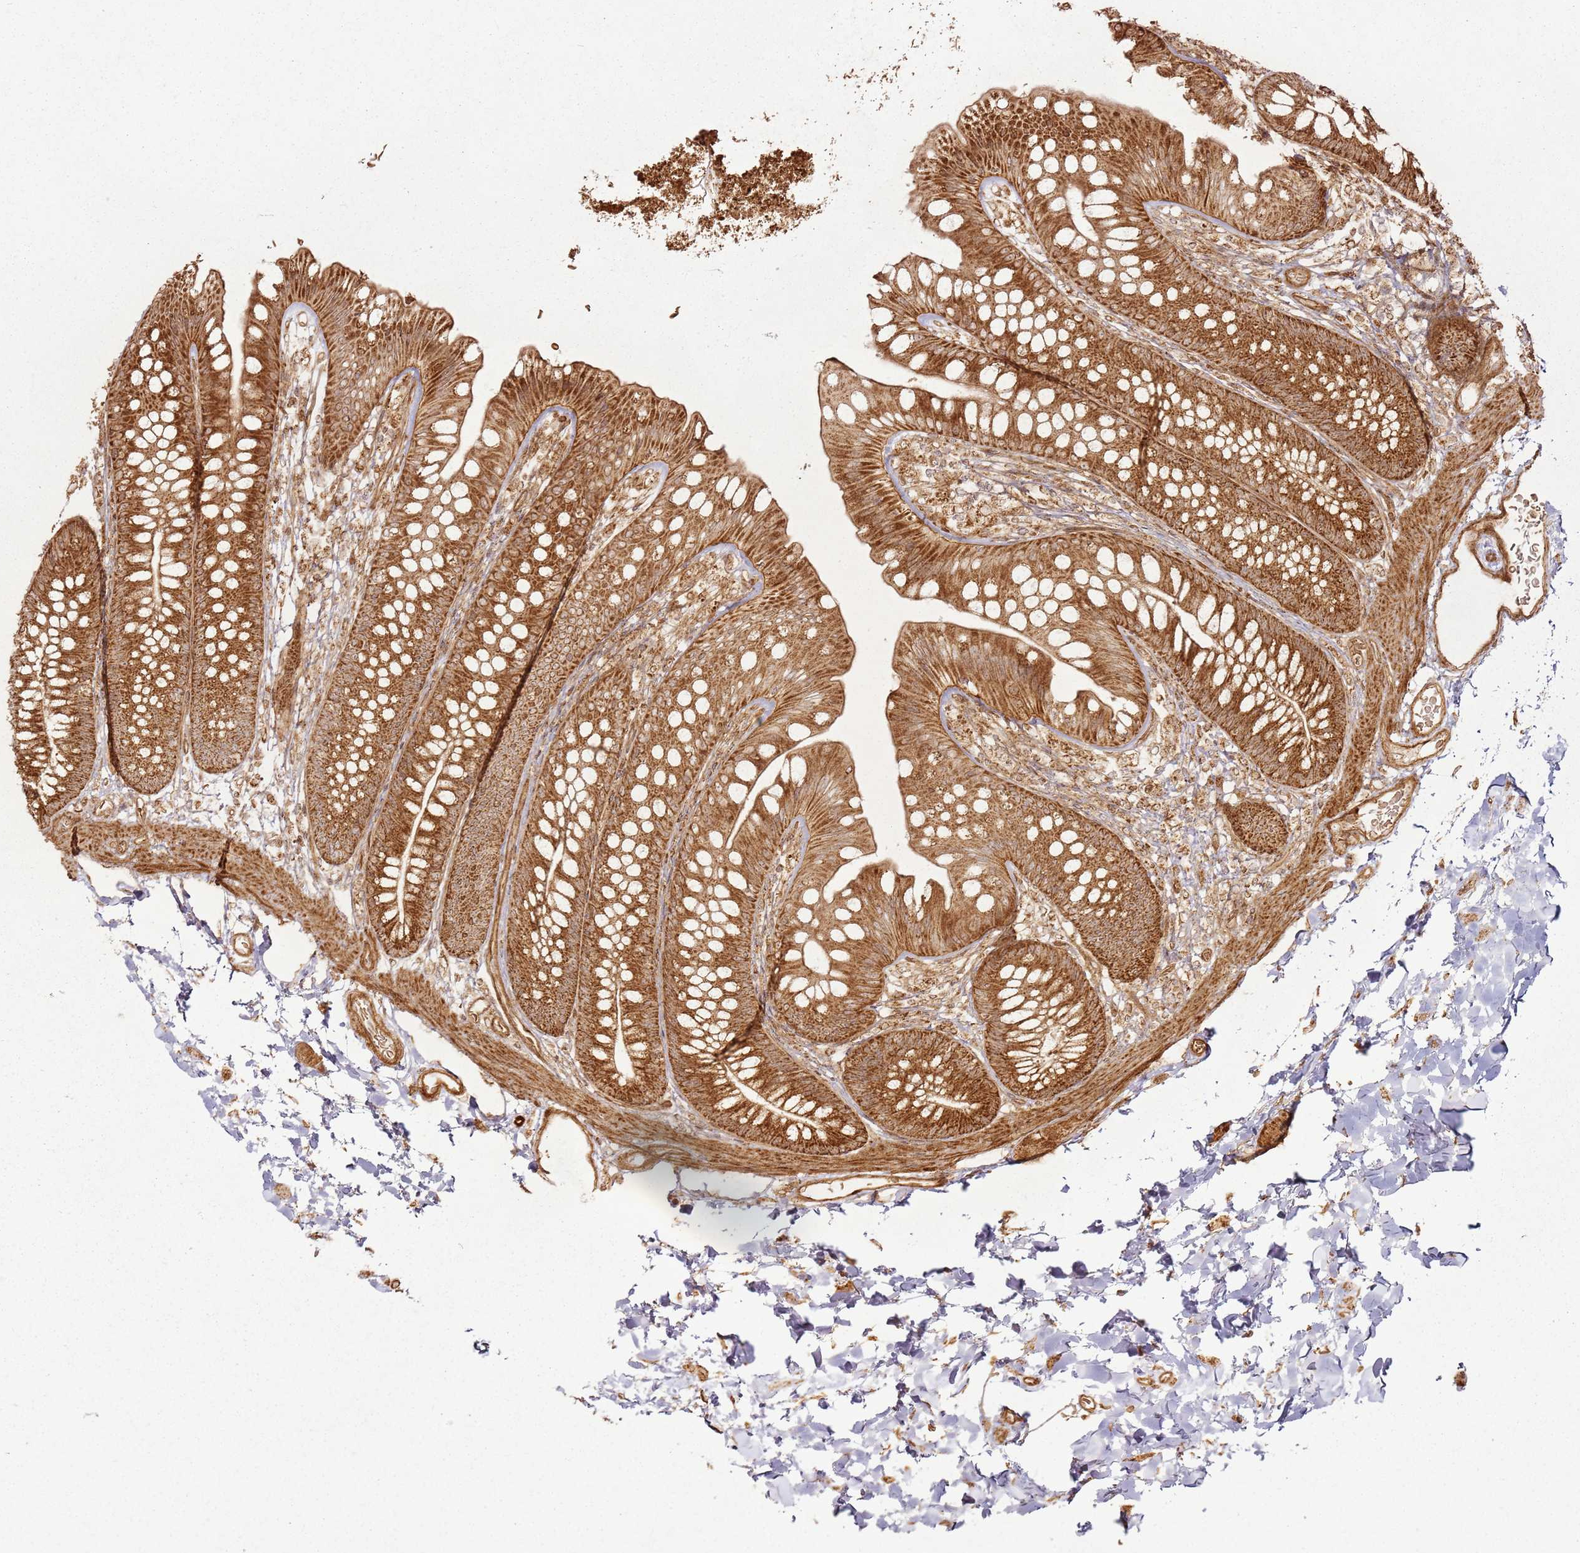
{"staining": {"intensity": "strong", "quantity": ">75%", "location": "cytoplasmic/membranous"}, "tissue": "colon", "cell_type": "Endothelial cells", "image_type": "normal", "snomed": [{"axis": "morphology", "description": "Normal tissue, NOS"}, {"axis": "topography", "description": "Colon"}], "caption": "Immunohistochemistry (IHC) staining of benign colon, which demonstrates high levels of strong cytoplasmic/membranous positivity in about >75% of endothelial cells indicating strong cytoplasmic/membranous protein positivity. The staining was performed using DAB (3,3'-diaminobenzidine) (brown) for protein detection and nuclei were counterstained in hematoxylin (blue).", "gene": "MRPS6", "patient": {"sex": "female", "age": 62}}